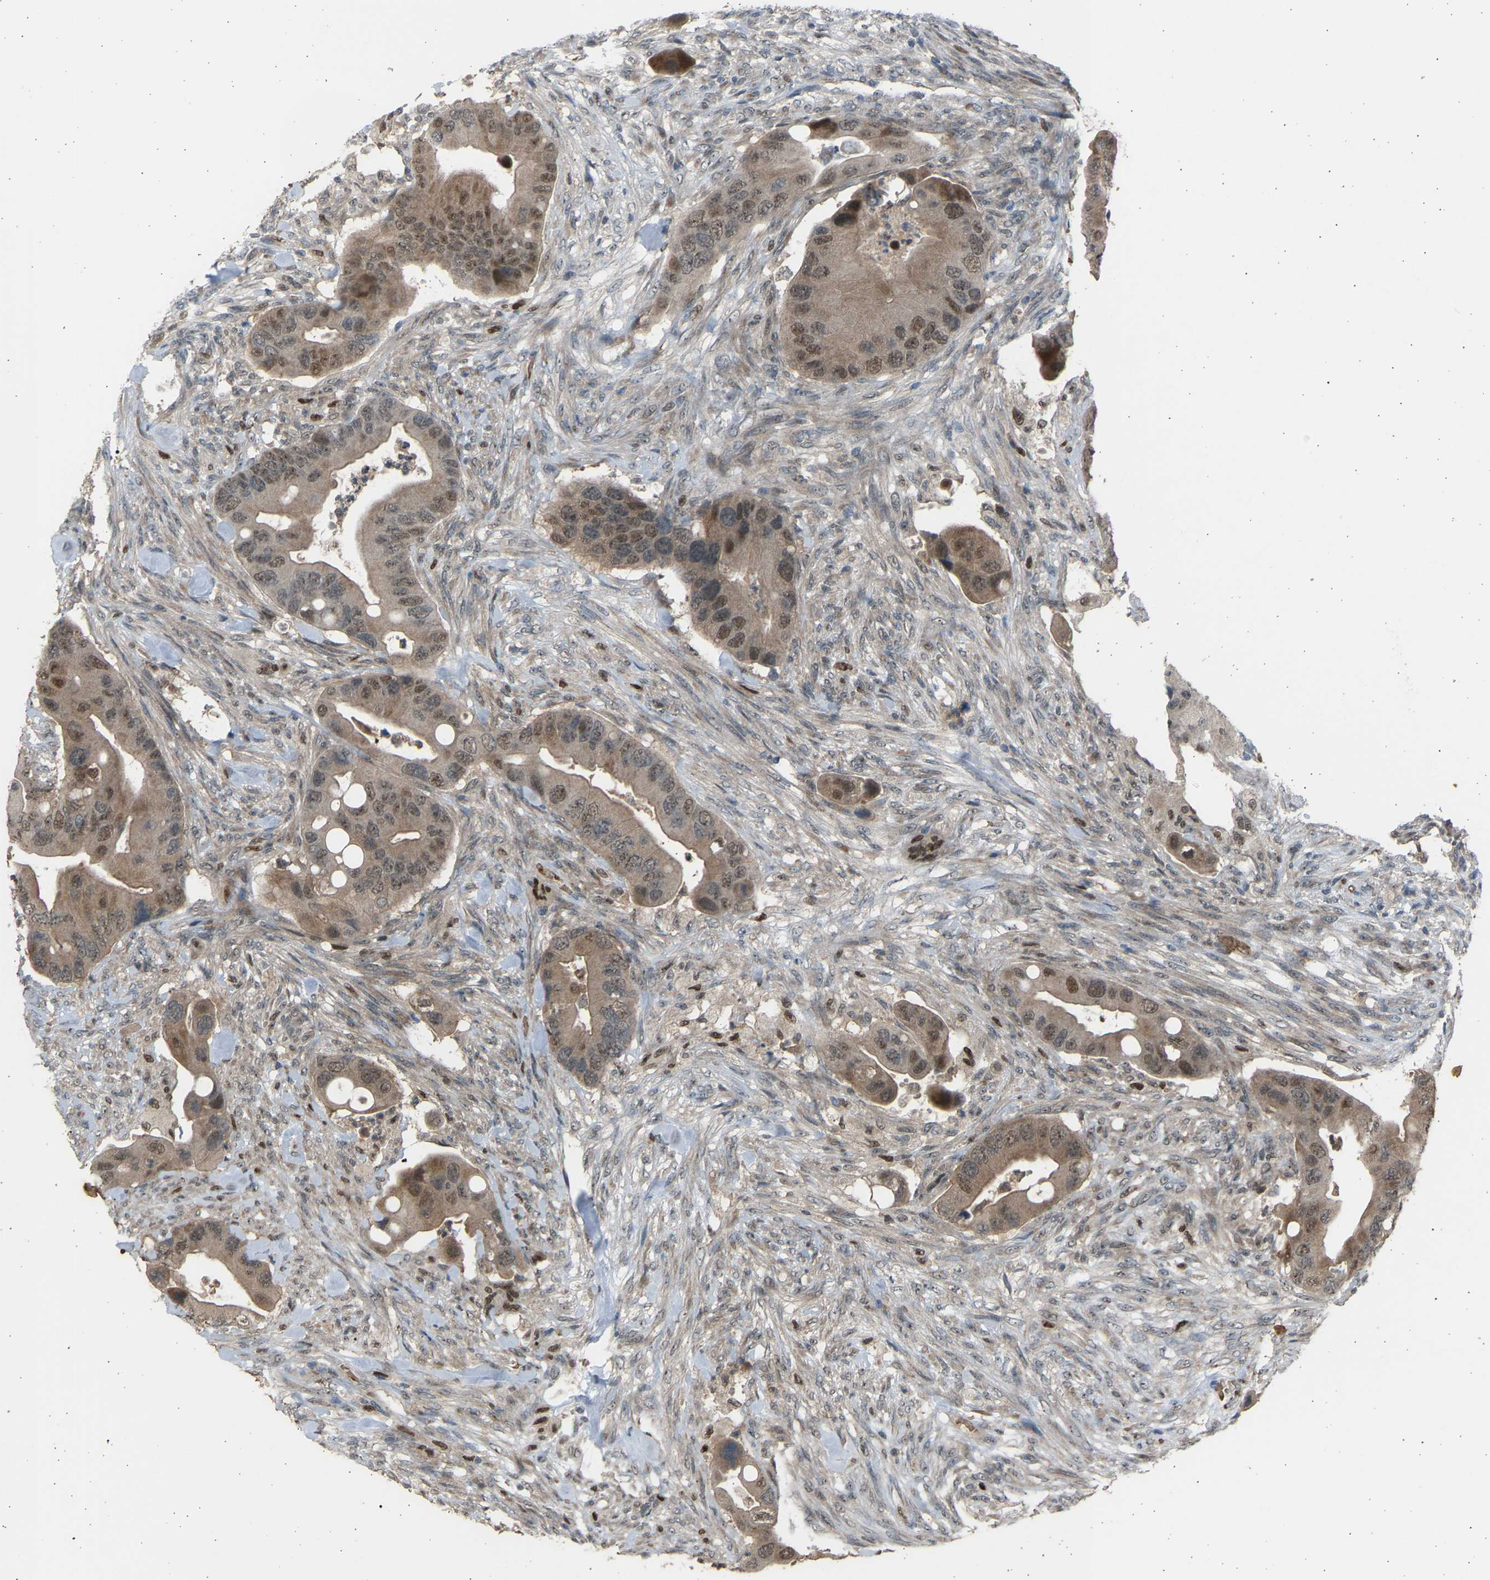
{"staining": {"intensity": "moderate", "quantity": ">75%", "location": "cytoplasmic/membranous,nuclear"}, "tissue": "colorectal cancer", "cell_type": "Tumor cells", "image_type": "cancer", "snomed": [{"axis": "morphology", "description": "Adenocarcinoma, NOS"}, {"axis": "topography", "description": "Rectum"}], "caption": "Approximately >75% of tumor cells in human colorectal cancer (adenocarcinoma) exhibit moderate cytoplasmic/membranous and nuclear protein positivity as visualized by brown immunohistochemical staining.", "gene": "BIRC2", "patient": {"sex": "female", "age": 57}}